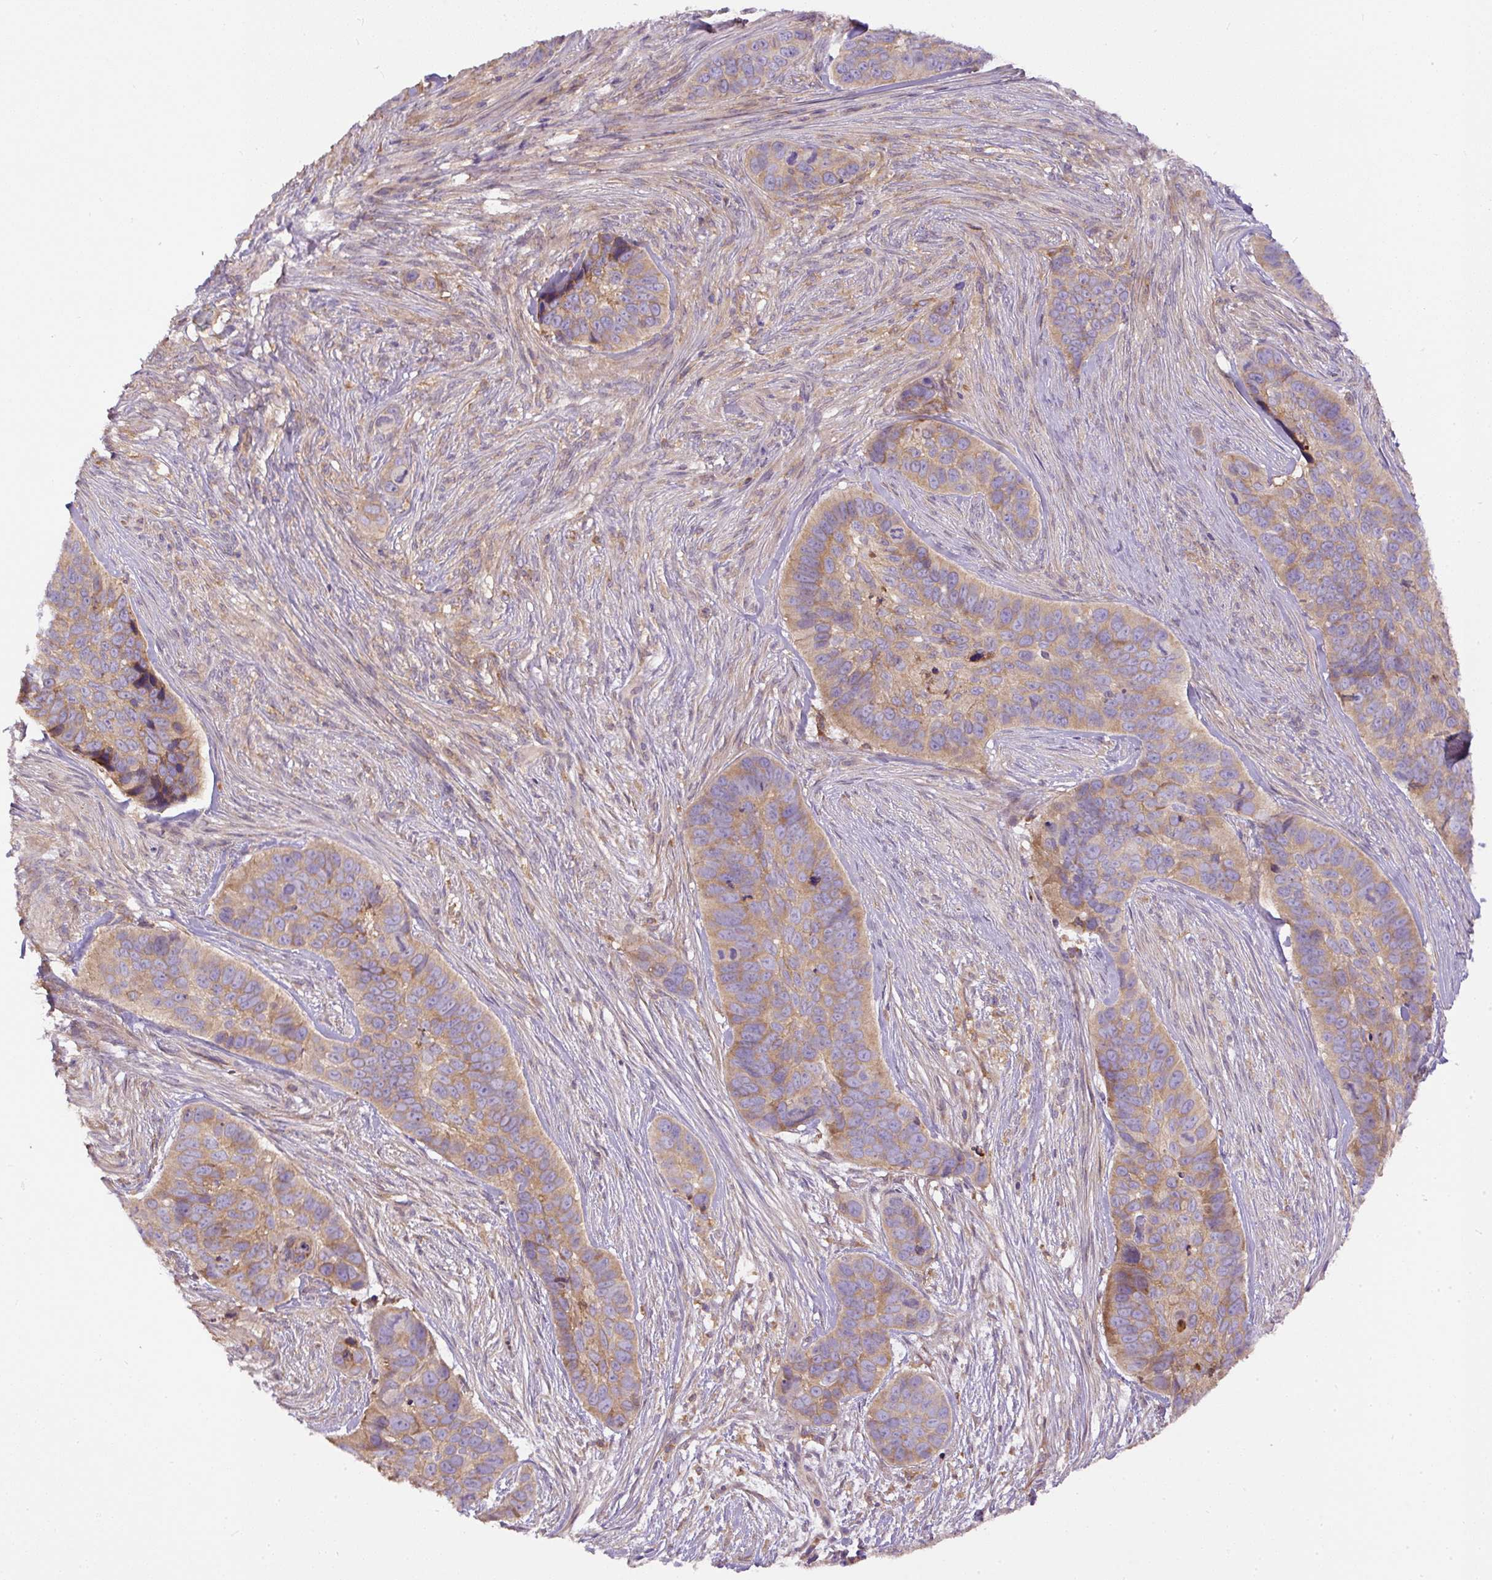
{"staining": {"intensity": "moderate", "quantity": ">75%", "location": "cytoplasmic/membranous"}, "tissue": "skin cancer", "cell_type": "Tumor cells", "image_type": "cancer", "snomed": [{"axis": "morphology", "description": "Basal cell carcinoma"}, {"axis": "topography", "description": "Skin"}], "caption": "Approximately >75% of tumor cells in human basal cell carcinoma (skin) display moderate cytoplasmic/membranous protein positivity as visualized by brown immunohistochemical staining.", "gene": "DAPK1", "patient": {"sex": "female", "age": 82}}